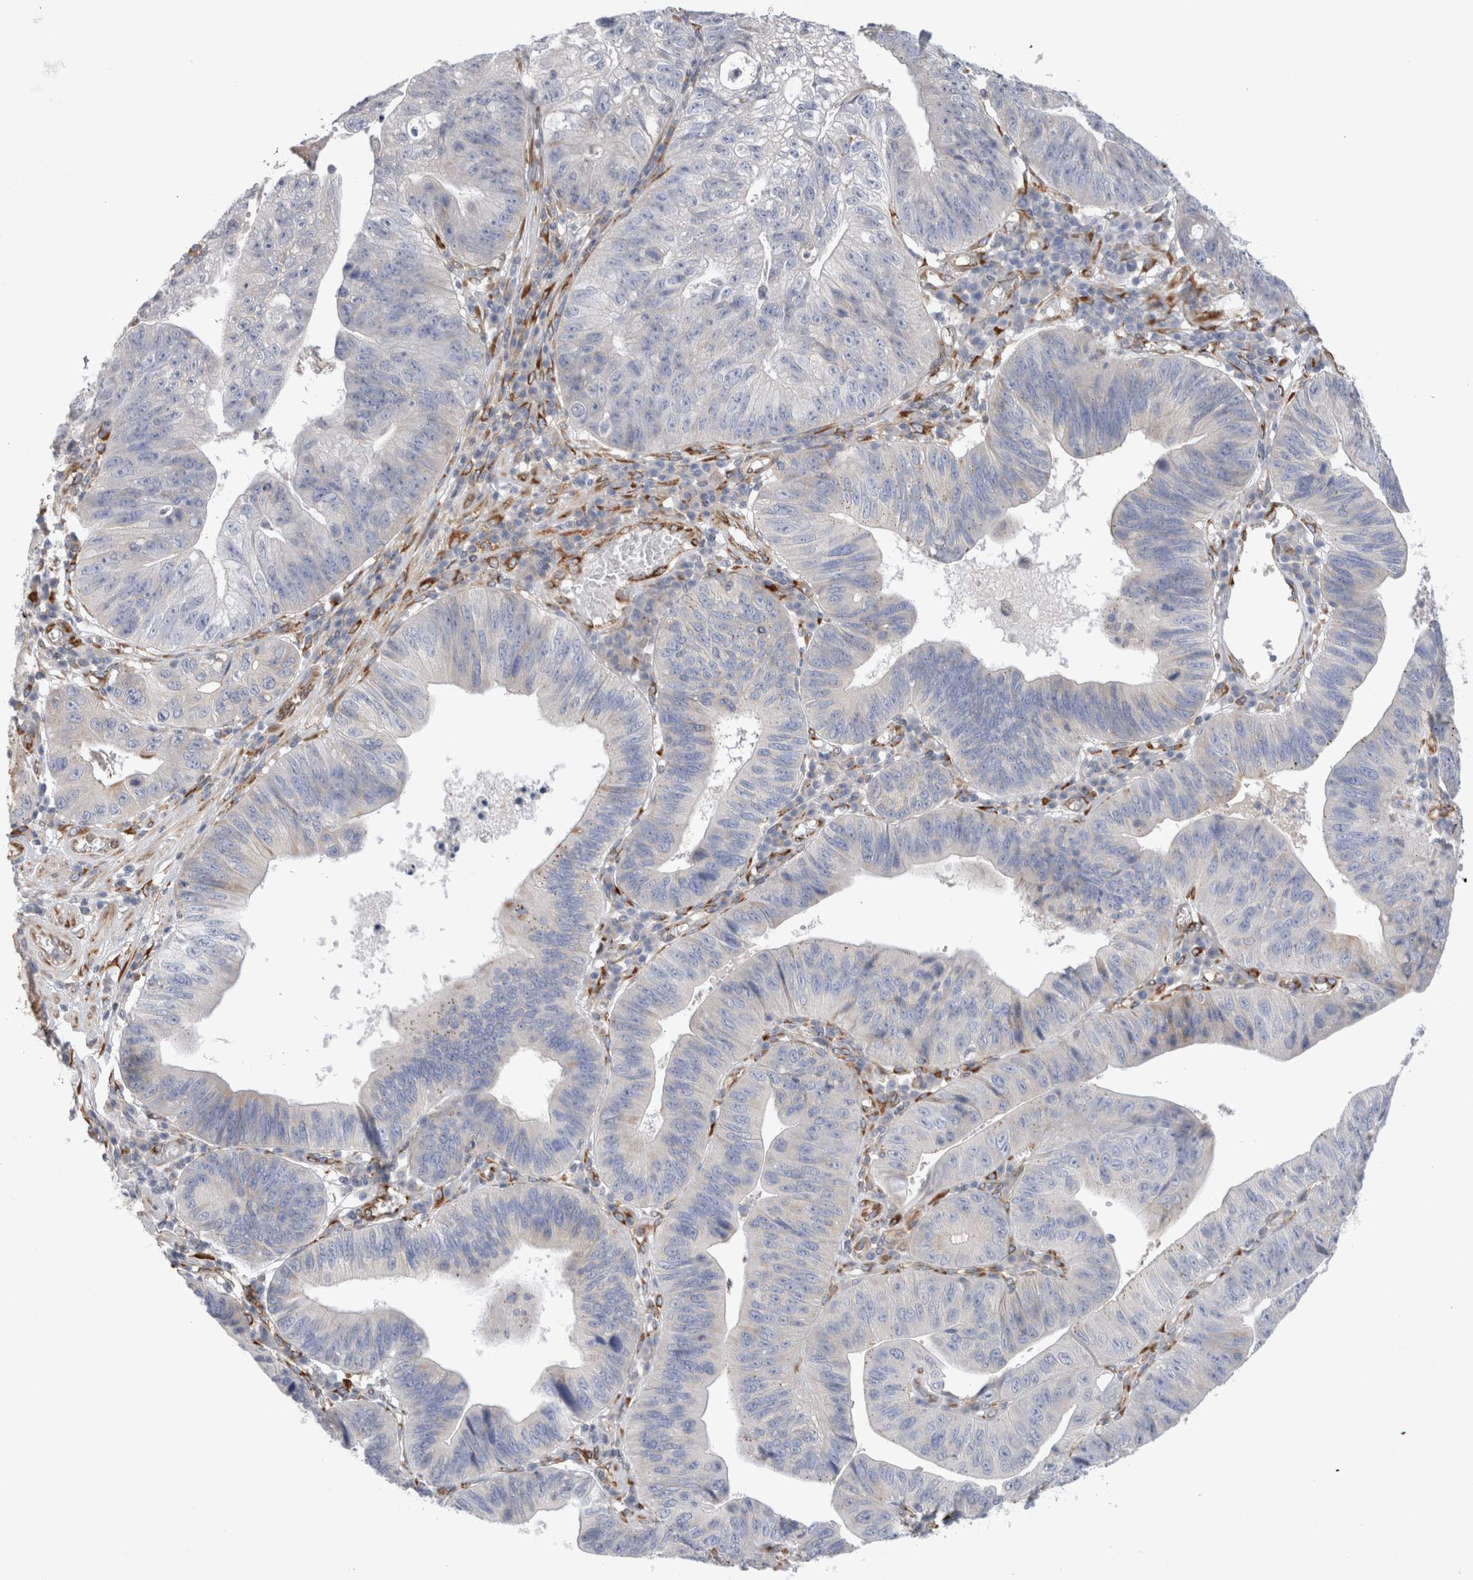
{"staining": {"intensity": "negative", "quantity": "none", "location": "none"}, "tissue": "stomach cancer", "cell_type": "Tumor cells", "image_type": "cancer", "snomed": [{"axis": "morphology", "description": "Adenocarcinoma, NOS"}, {"axis": "topography", "description": "Stomach"}], "caption": "Protein analysis of stomach cancer (adenocarcinoma) reveals no significant positivity in tumor cells.", "gene": "CNPY4", "patient": {"sex": "male", "age": 59}}